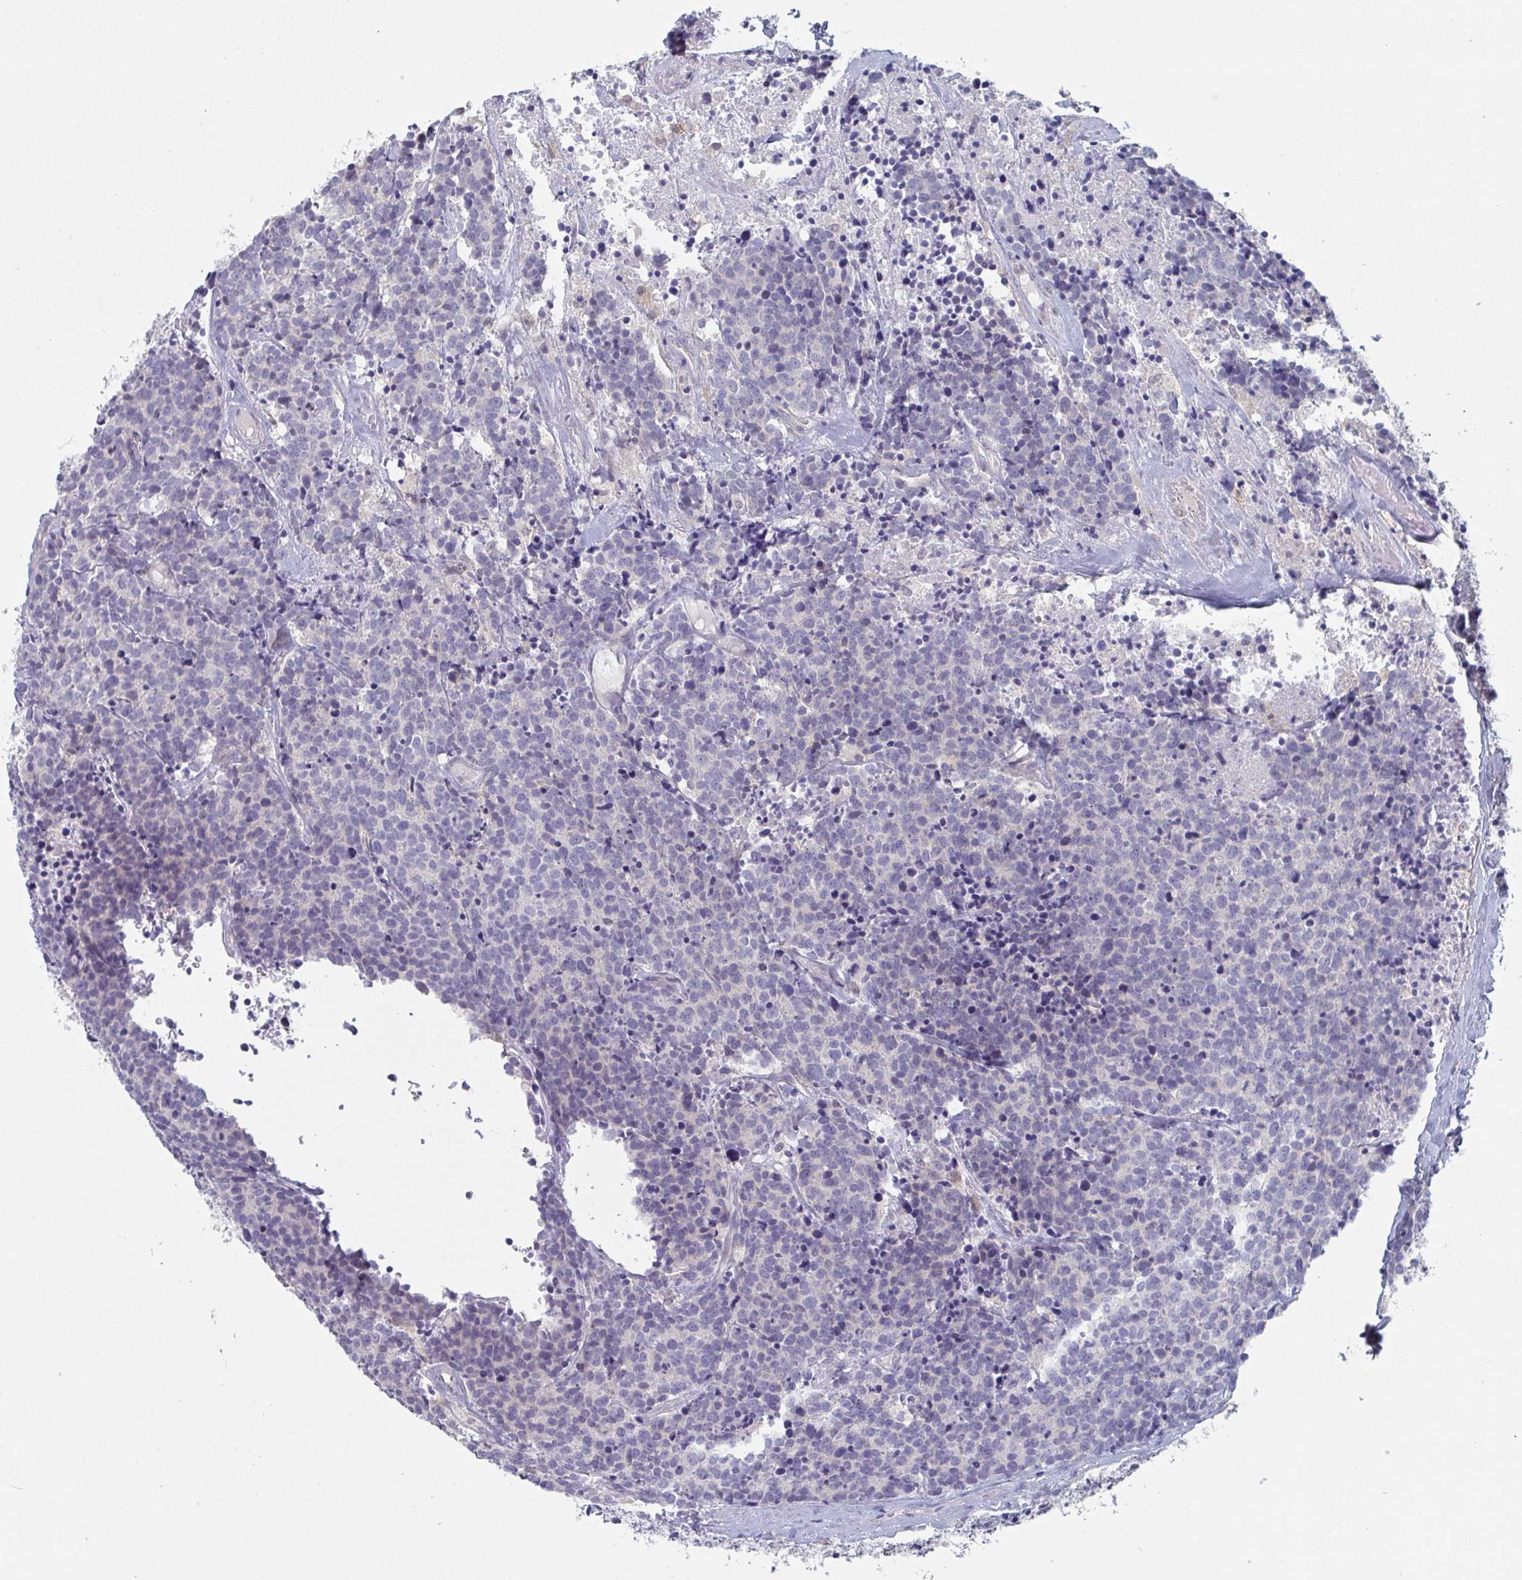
{"staining": {"intensity": "negative", "quantity": "none", "location": "none"}, "tissue": "carcinoid", "cell_type": "Tumor cells", "image_type": "cancer", "snomed": [{"axis": "morphology", "description": "Carcinoid, malignant, NOS"}, {"axis": "topography", "description": "Skin"}], "caption": "Protein analysis of carcinoid (malignant) displays no significant positivity in tumor cells.", "gene": "PTPRD", "patient": {"sex": "female", "age": 79}}